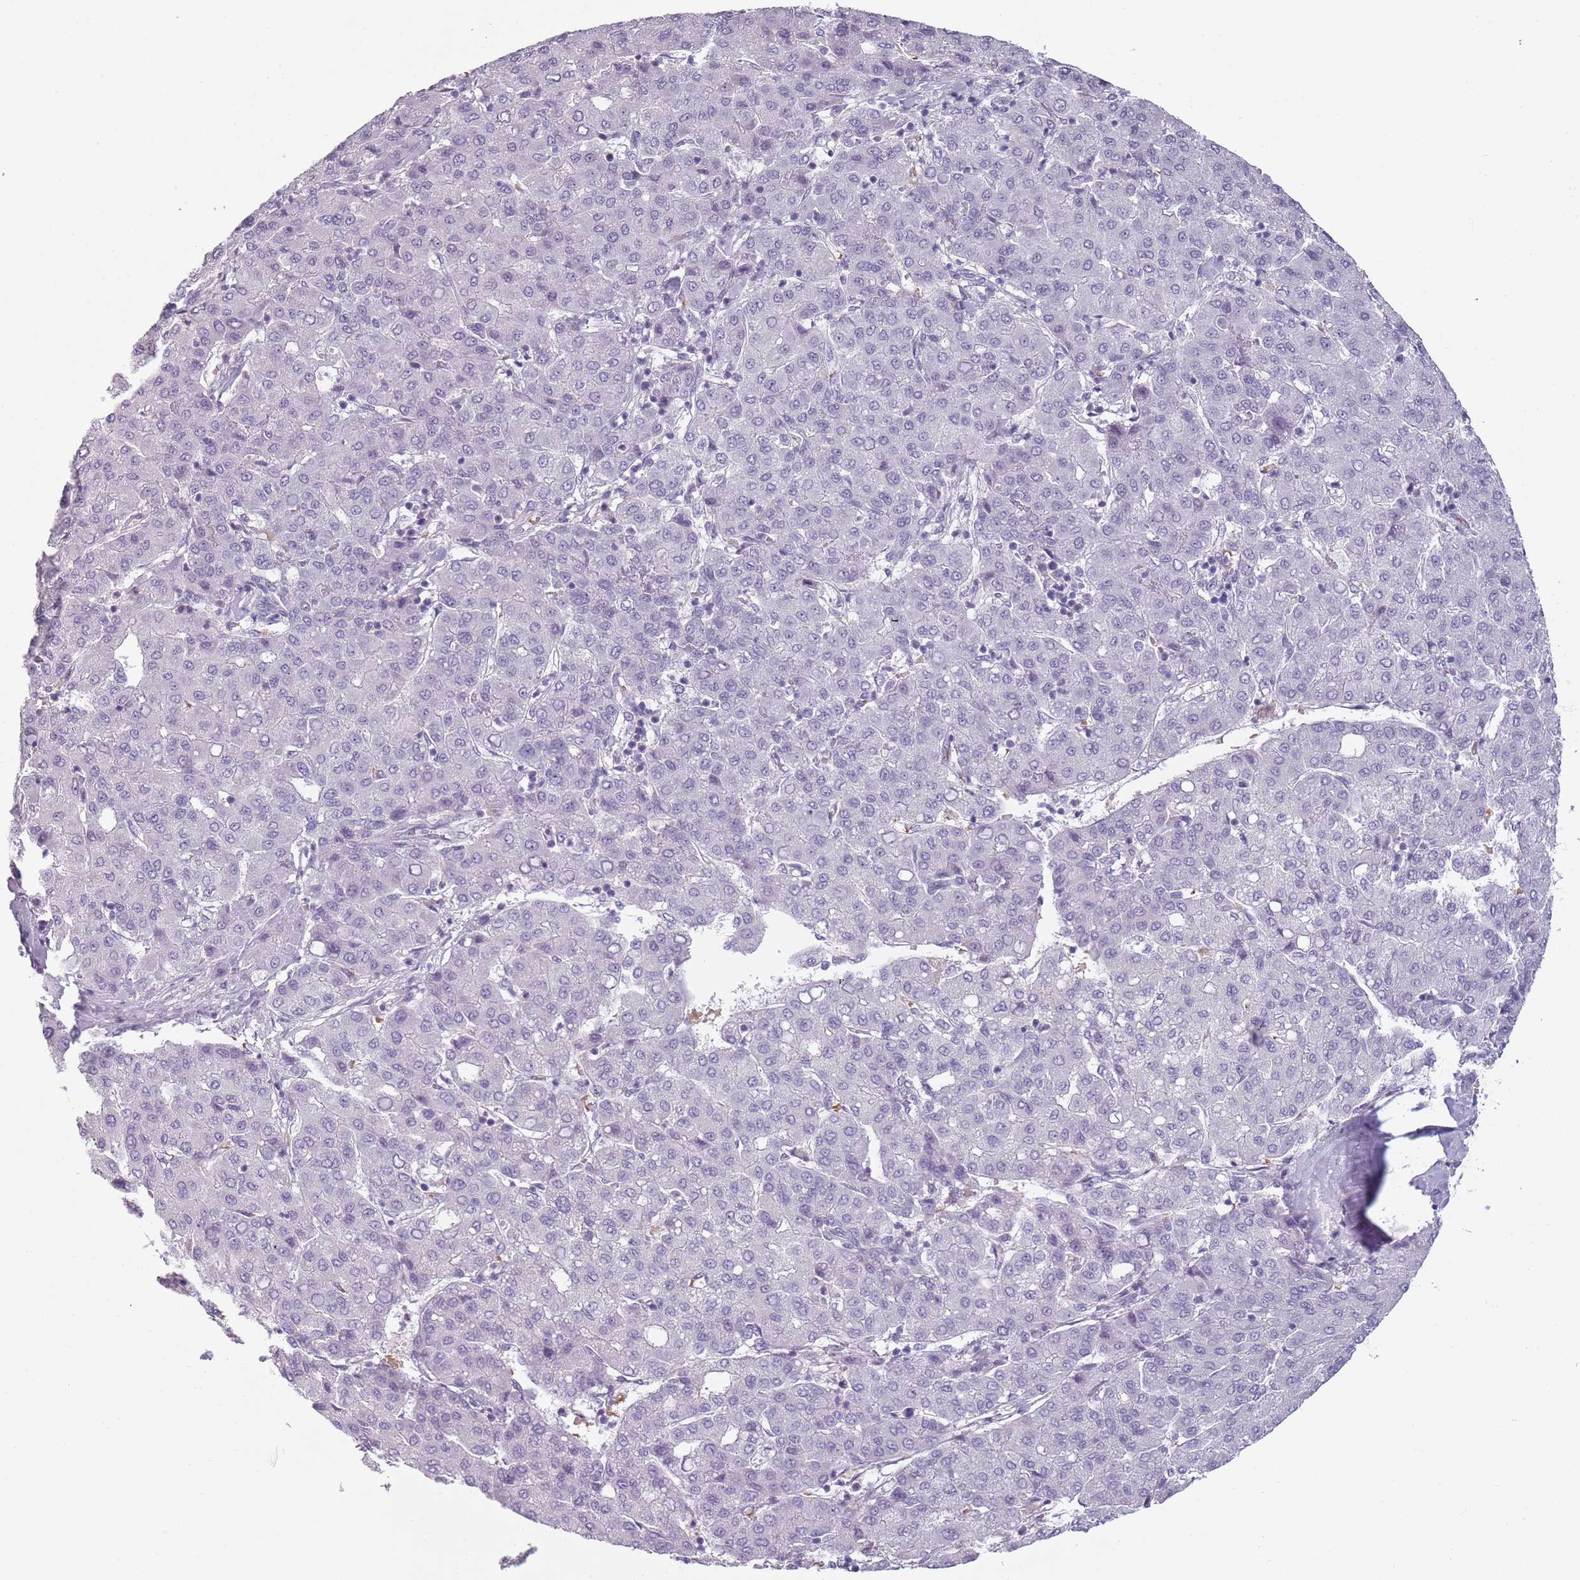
{"staining": {"intensity": "negative", "quantity": "none", "location": "none"}, "tissue": "liver cancer", "cell_type": "Tumor cells", "image_type": "cancer", "snomed": [{"axis": "morphology", "description": "Carcinoma, Hepatocellular, NOS"}, {"axis": "topography", "description": "Liver"}], "caption": "There is no significant positivity in tumor cells of hepatocellular carcinoma (liver). (Immunohistochemistry, brightfield microscopy, high magnification).", "gene": "PIEZO1", "patient": {"sex": "male", "age": 65}}